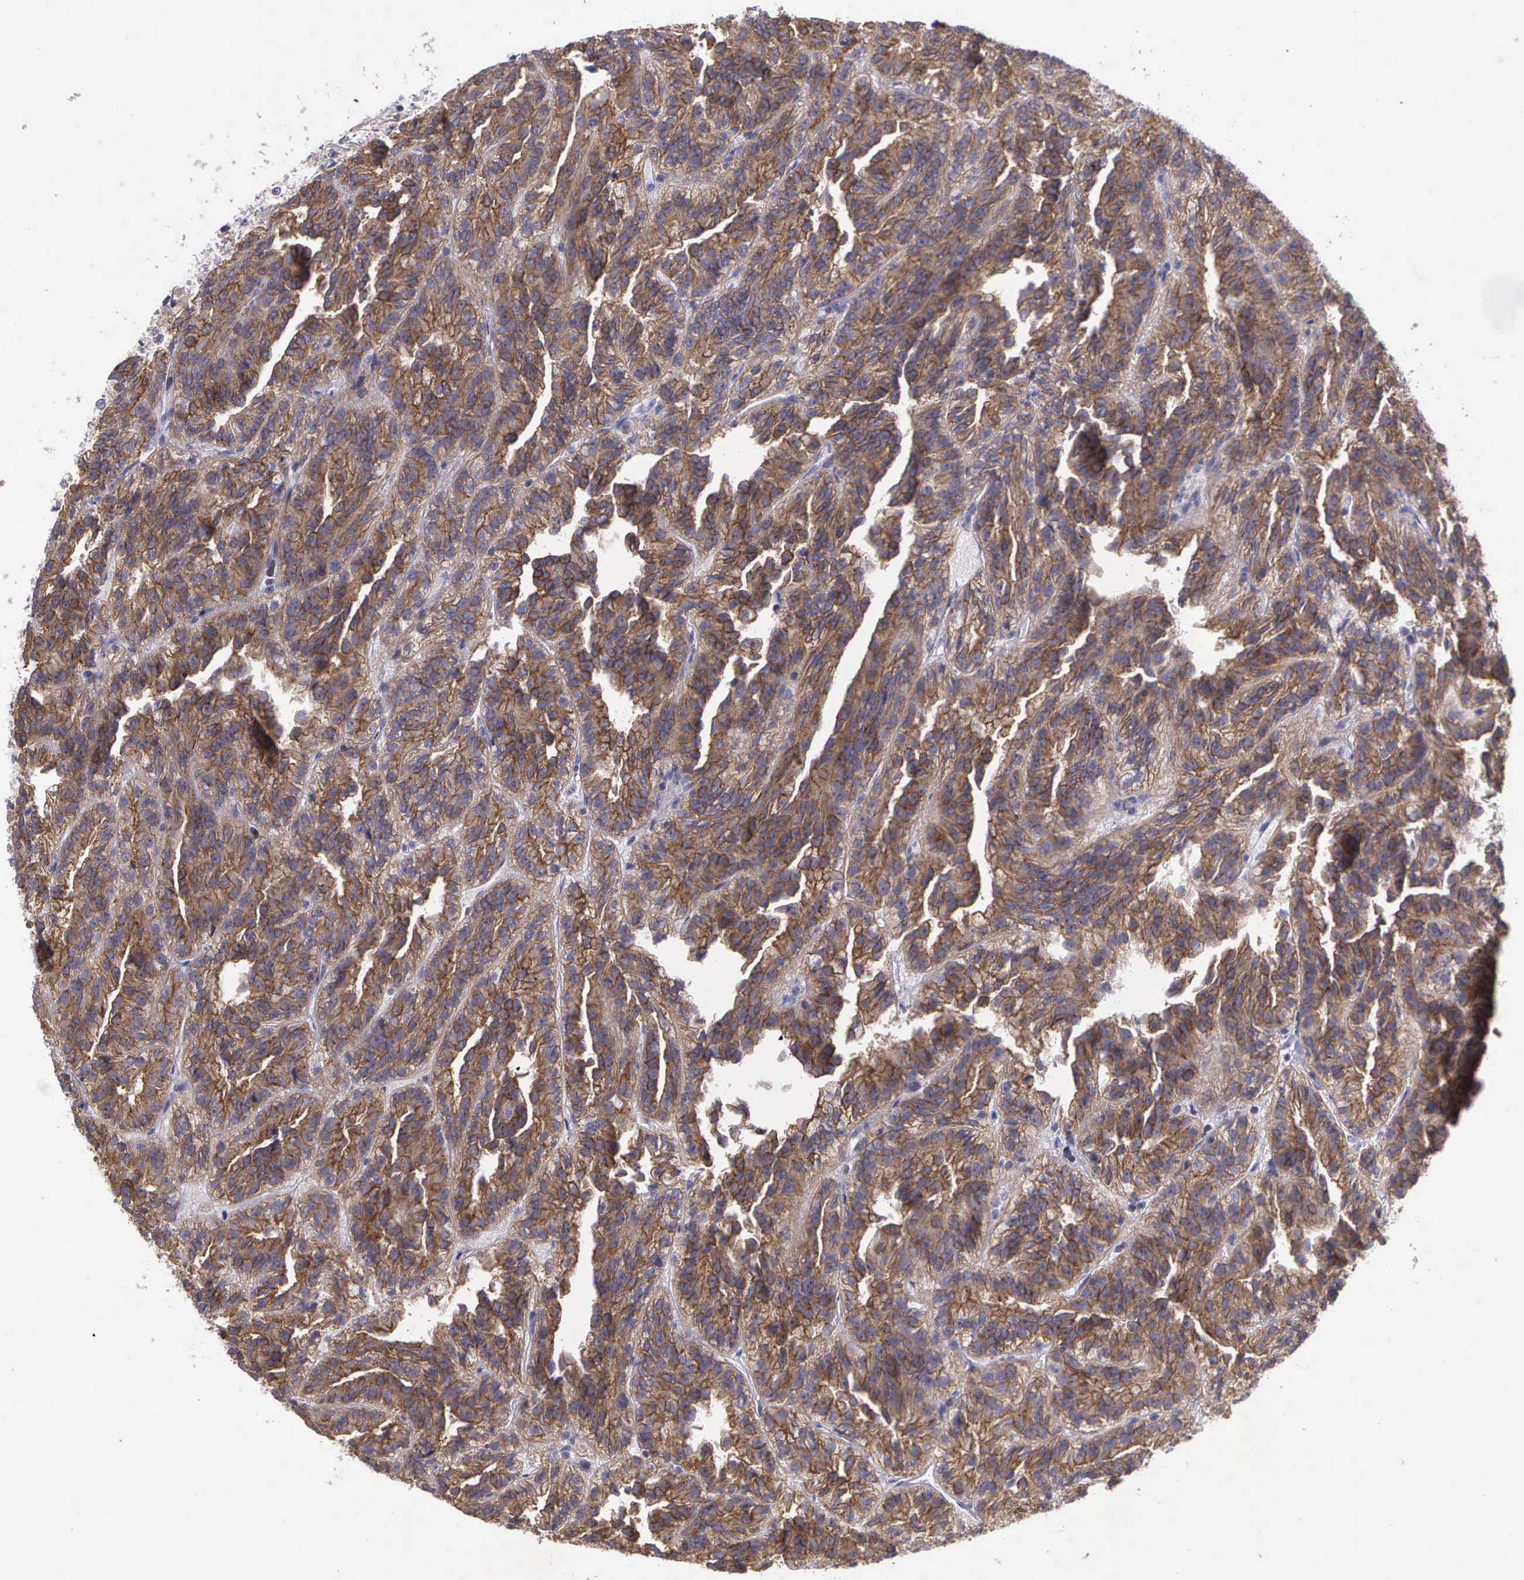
{"staining": {"intensity": "moderate", "quantity": ">75%", "location": "cytoplasmic/membranous"}, "tissue": "renal cancer", "cell_type": "Tumor cells", "image_type": "cancer", "snomed": [{"axis": "morphology", "description": "Adenocarcinoma, NOS"}, {"axis": "topography", "description": "Kidney"}], "caption": "Immunohistochemistry histopathology image of renal adenocarcinoma stained for a protein (brown), which shows medium levels of moderate cytoplasmic/membranous positivity in about >75% of tumor cells.", "gene": "MICAL3", "patient": {"sex": "male", "age": 46}}